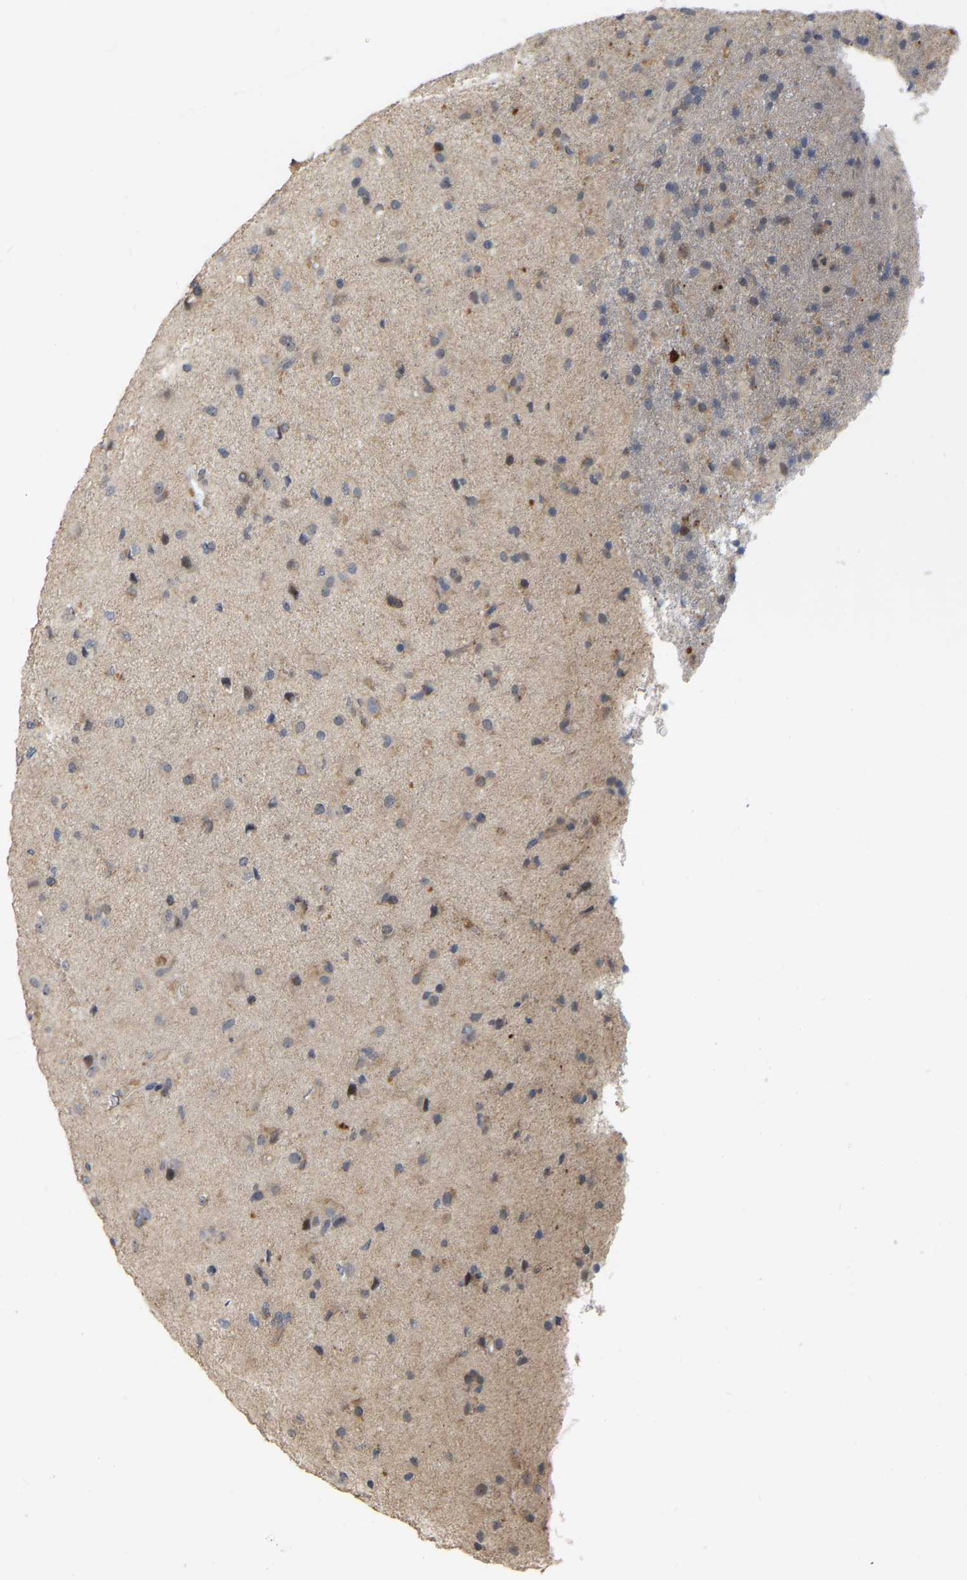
{"staining": {"intensity": "moderate", "quantity": "<25%", "location": "cytoplasmic/membranous"}, "tissue": "glioma", "cell_type": "Tumor cells", "image_type": "cancer", "snomed": [{"axis": "morphology", "description": "Glioma, malignant, Low grade"}, {"axis": "topography", "description": "Brain"}], "caption": "High-power microscopy captured an immunohistochemistry micrograph of malignant low-grade glioma, revealing moderate cytoplasmic/membranous expression in approximately <25% of tumor cells. The staining was performed using DAB (3,3'-diaminobenzidine), with brown indicating positive protein expression. Nuclei are stained blue with hematoxylin.", "gene": "RUVBL1", "patient": {"sex": "male", "age": 65}}